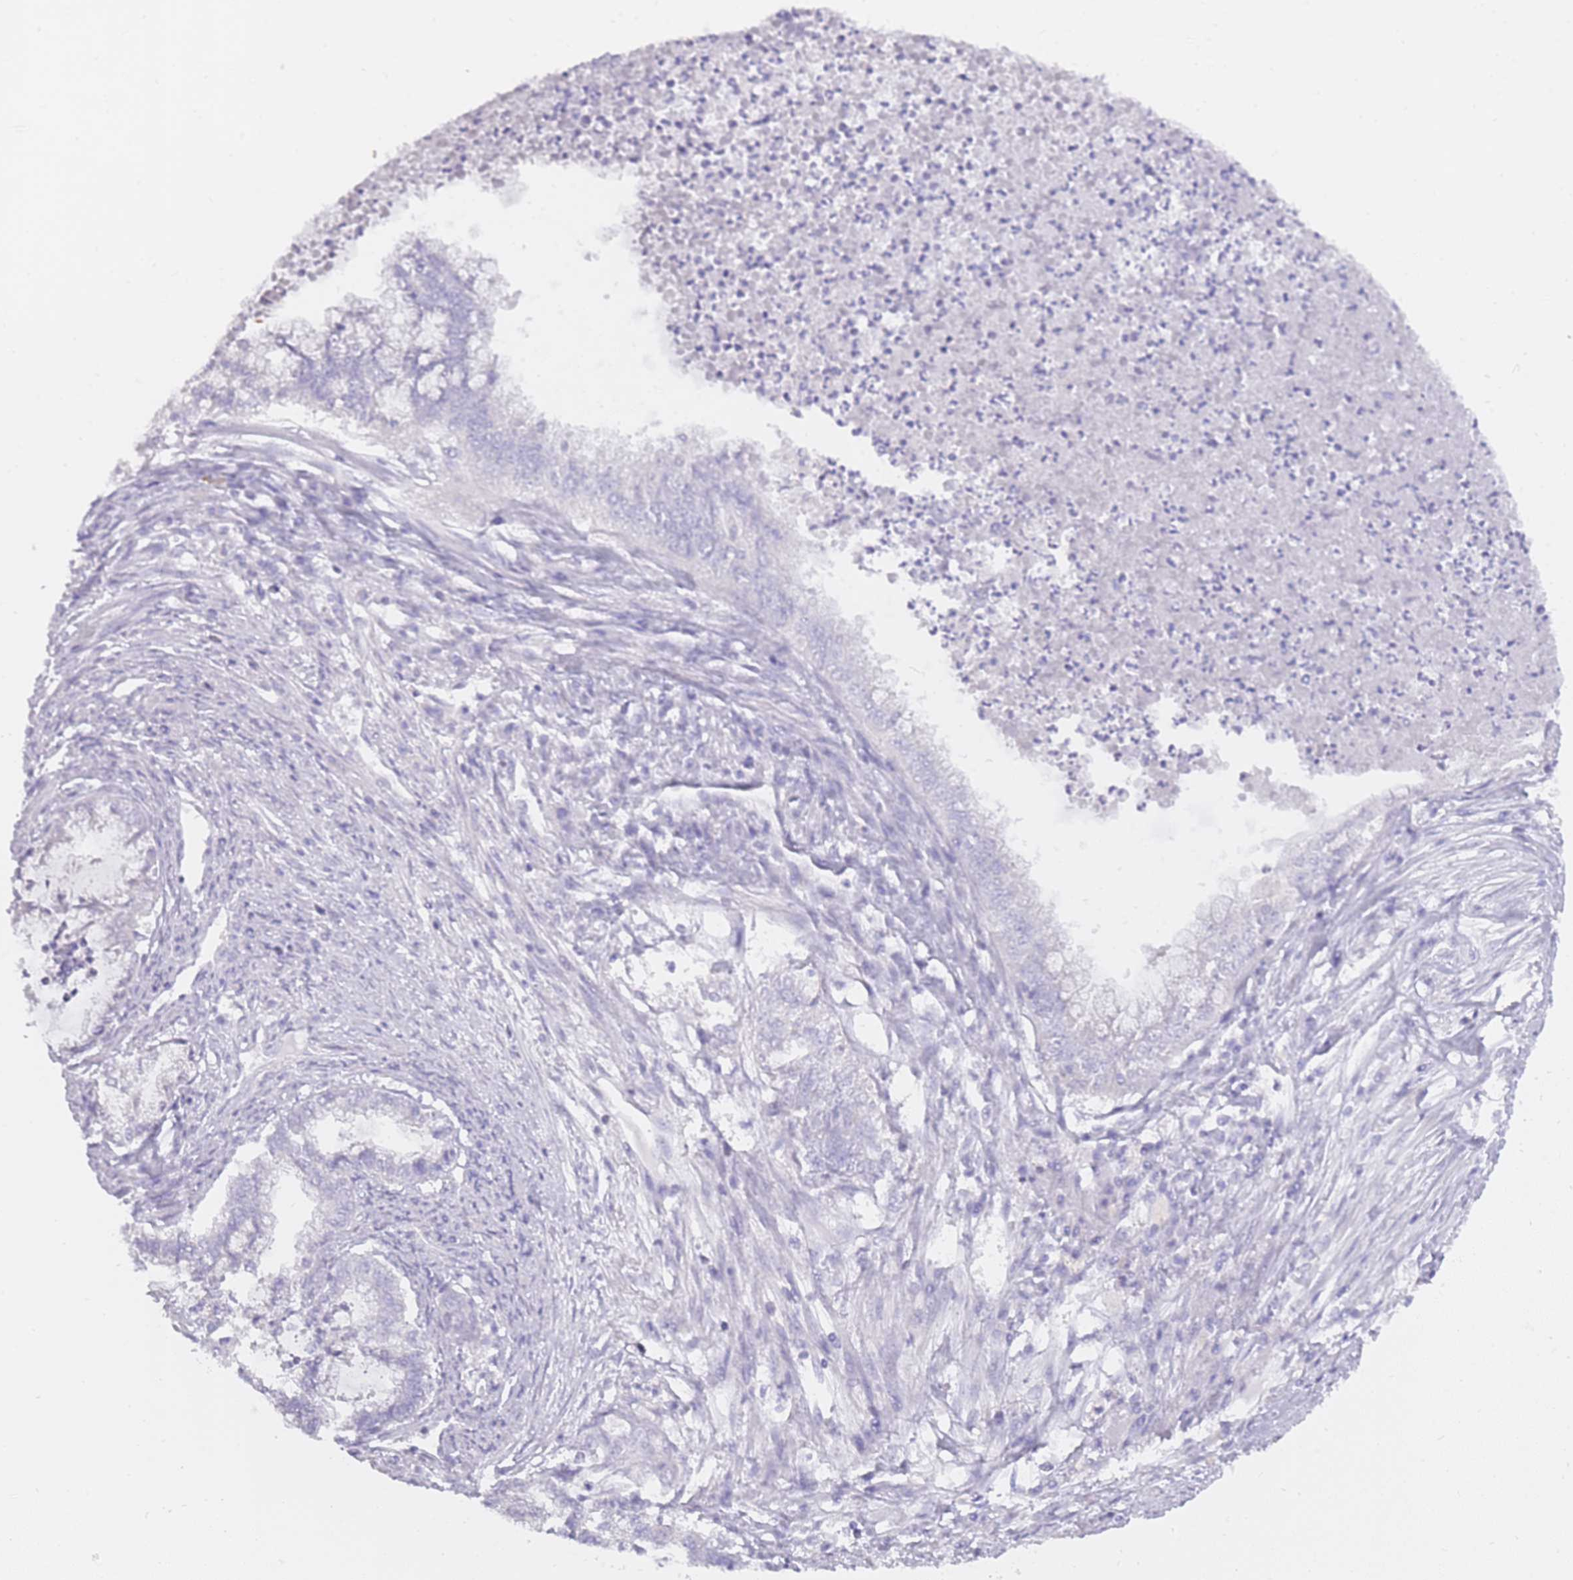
{"staining": {"intensity": "negative", "quantity": "none", "location": "none"}, "tissue": "endometrial cancer", "cell_type": "Tumor cells", "image_type": "cancer", "snomed": [{"axis": "morphology", "description": "Adenocarcinoma, NOS"}, {"axis": "topography", "description": "Endometrium"}], "caption": "Endometrial cancer (adenocarcinoma) stained for a protein using IHC reveals no positivity tumor cells.", "gene": "BDKRB2", "patient": {"sex": "female", "age": 79}}